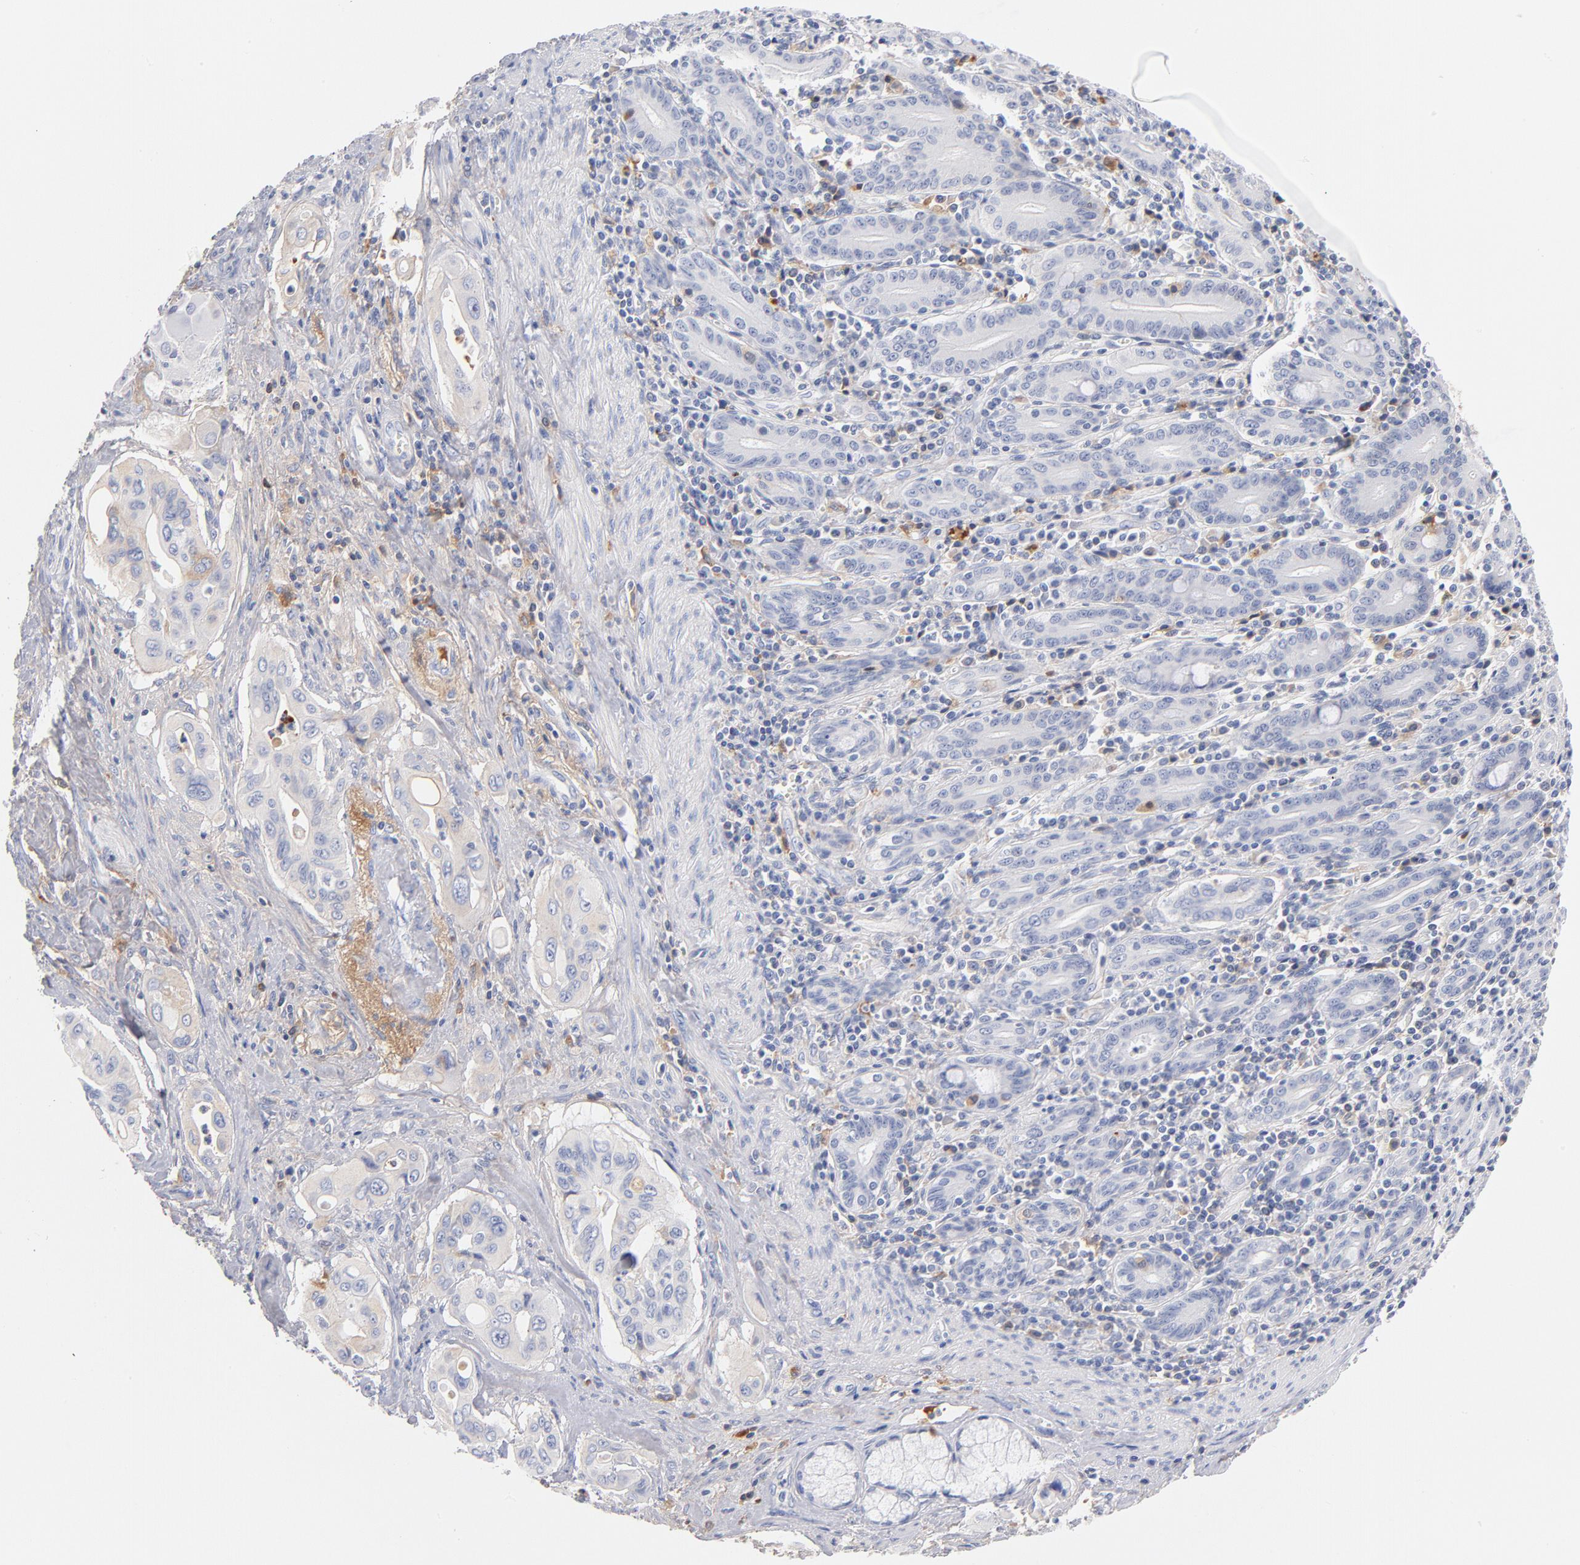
{"staining": {"intensity": "weak", "quantity": "25%-75%", "location": "cytoplasmic/membranous"}, "tissue": "pancreatic cancer", "cell_type": "Tumor cells", "image_type": "cancer", "snomed": [{"axis": "morphology", "description": "Adenocarcinoma, NOS"}, {"axis": "topography", "description": "Pancreas"}], "caption": "Pancreatic adenocarcinoma tissue demonstrates weak cytoplasmic/membranous positivity in approximately 25%-75% of tumor cells The staining was performed using DAB, with brown indicating positive protein expression. Nuclei are stained blue with hematoxylin.", "gene": "C3", "patient": {"sex": "male", "age": 77}}